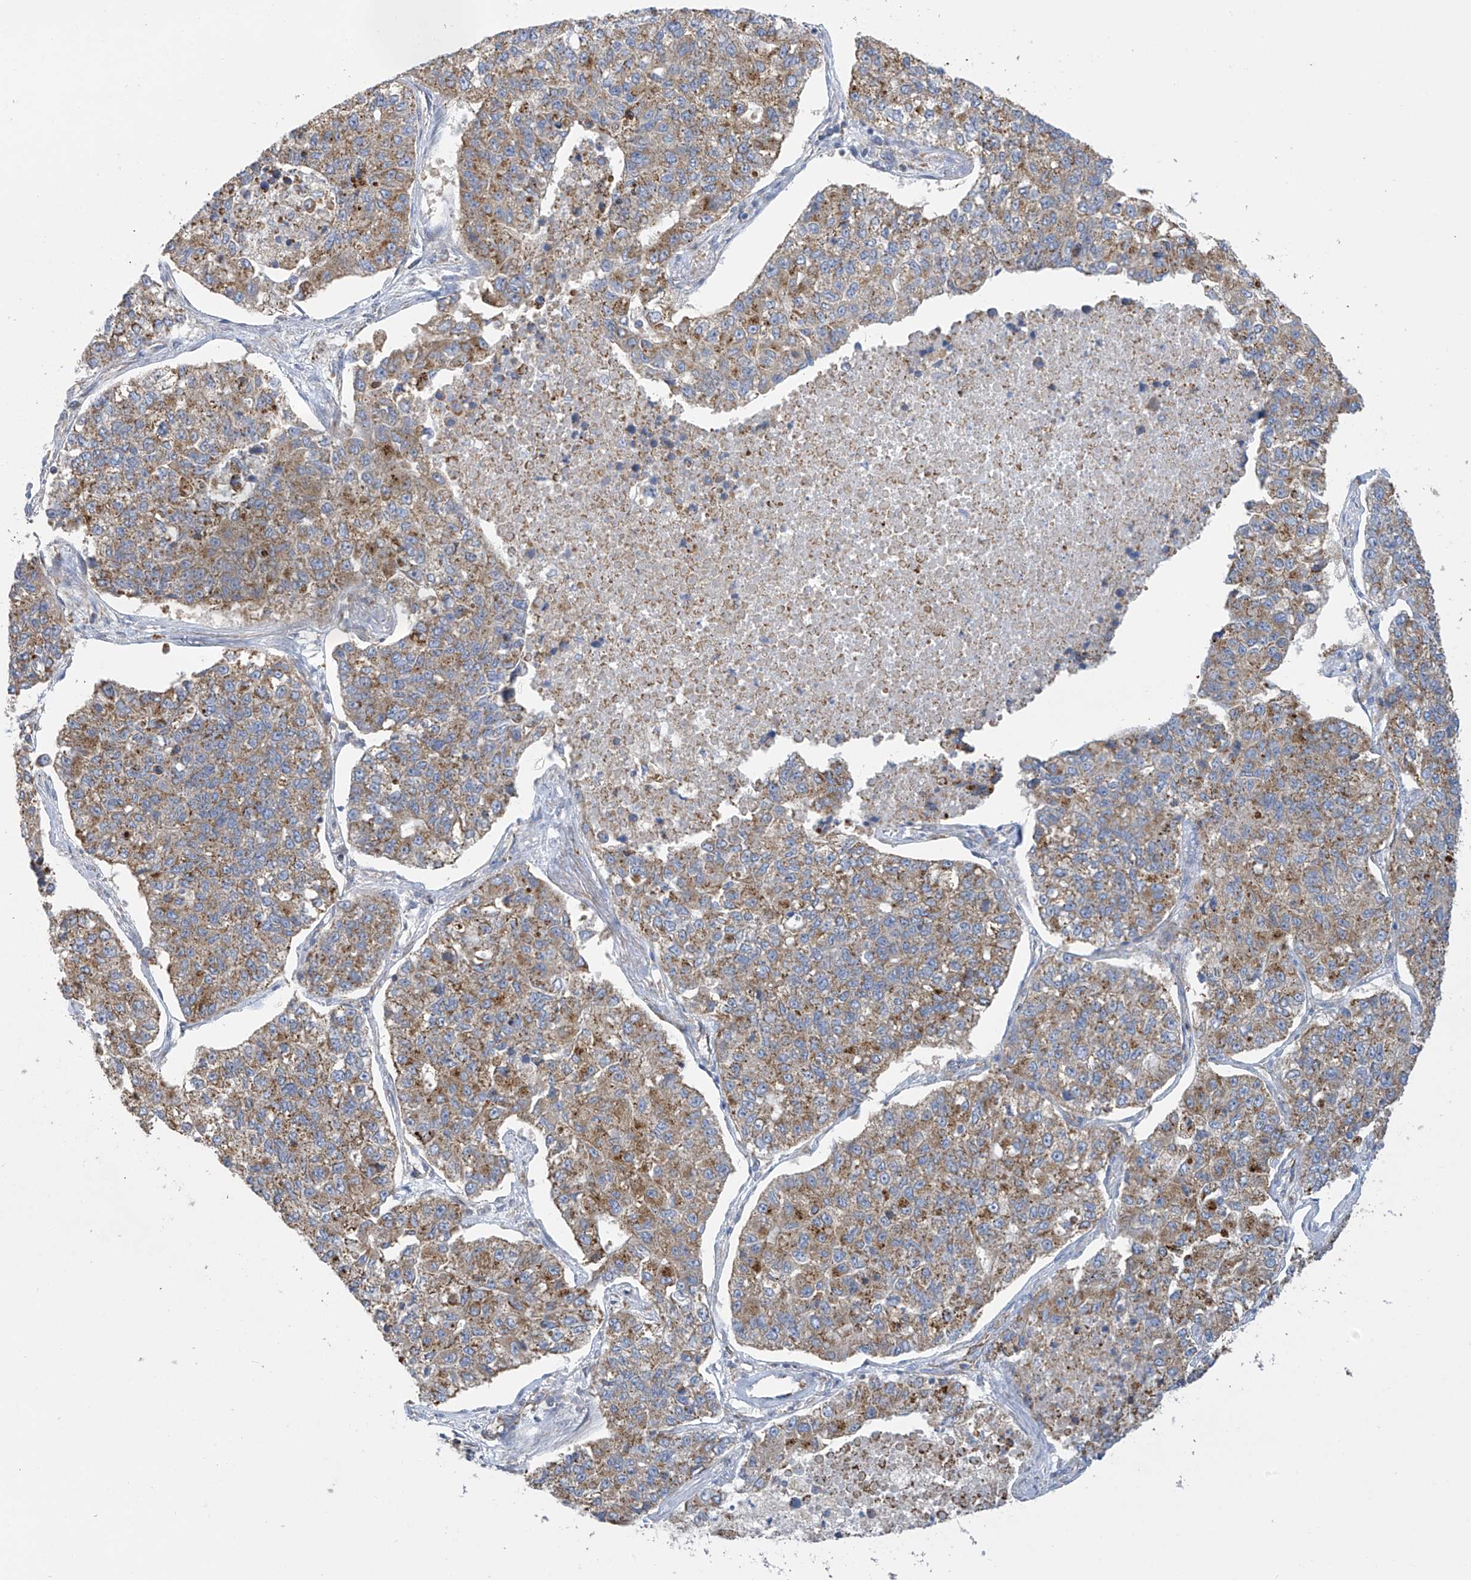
{"staining": {"intensity": "moderate", "quantity": ">75%", "location": "cytoplasmic/membranous"}, "tissue": "lung cancer", "cell_type": "Tumor cells", "image_type": "cancer", "snomed": [{"axis": "morphology", "description": "Adenocarcinoma, NOS"}, {"axis": "topography", "description": "Lung"}], "caption": "Moderate cytoplasmic/membranous expression for a protein is present in about >75% of tumor cells of lung cancer using IHC.", "gene": "ITM2B", "patient": {"sex": "male", "age": 49}}